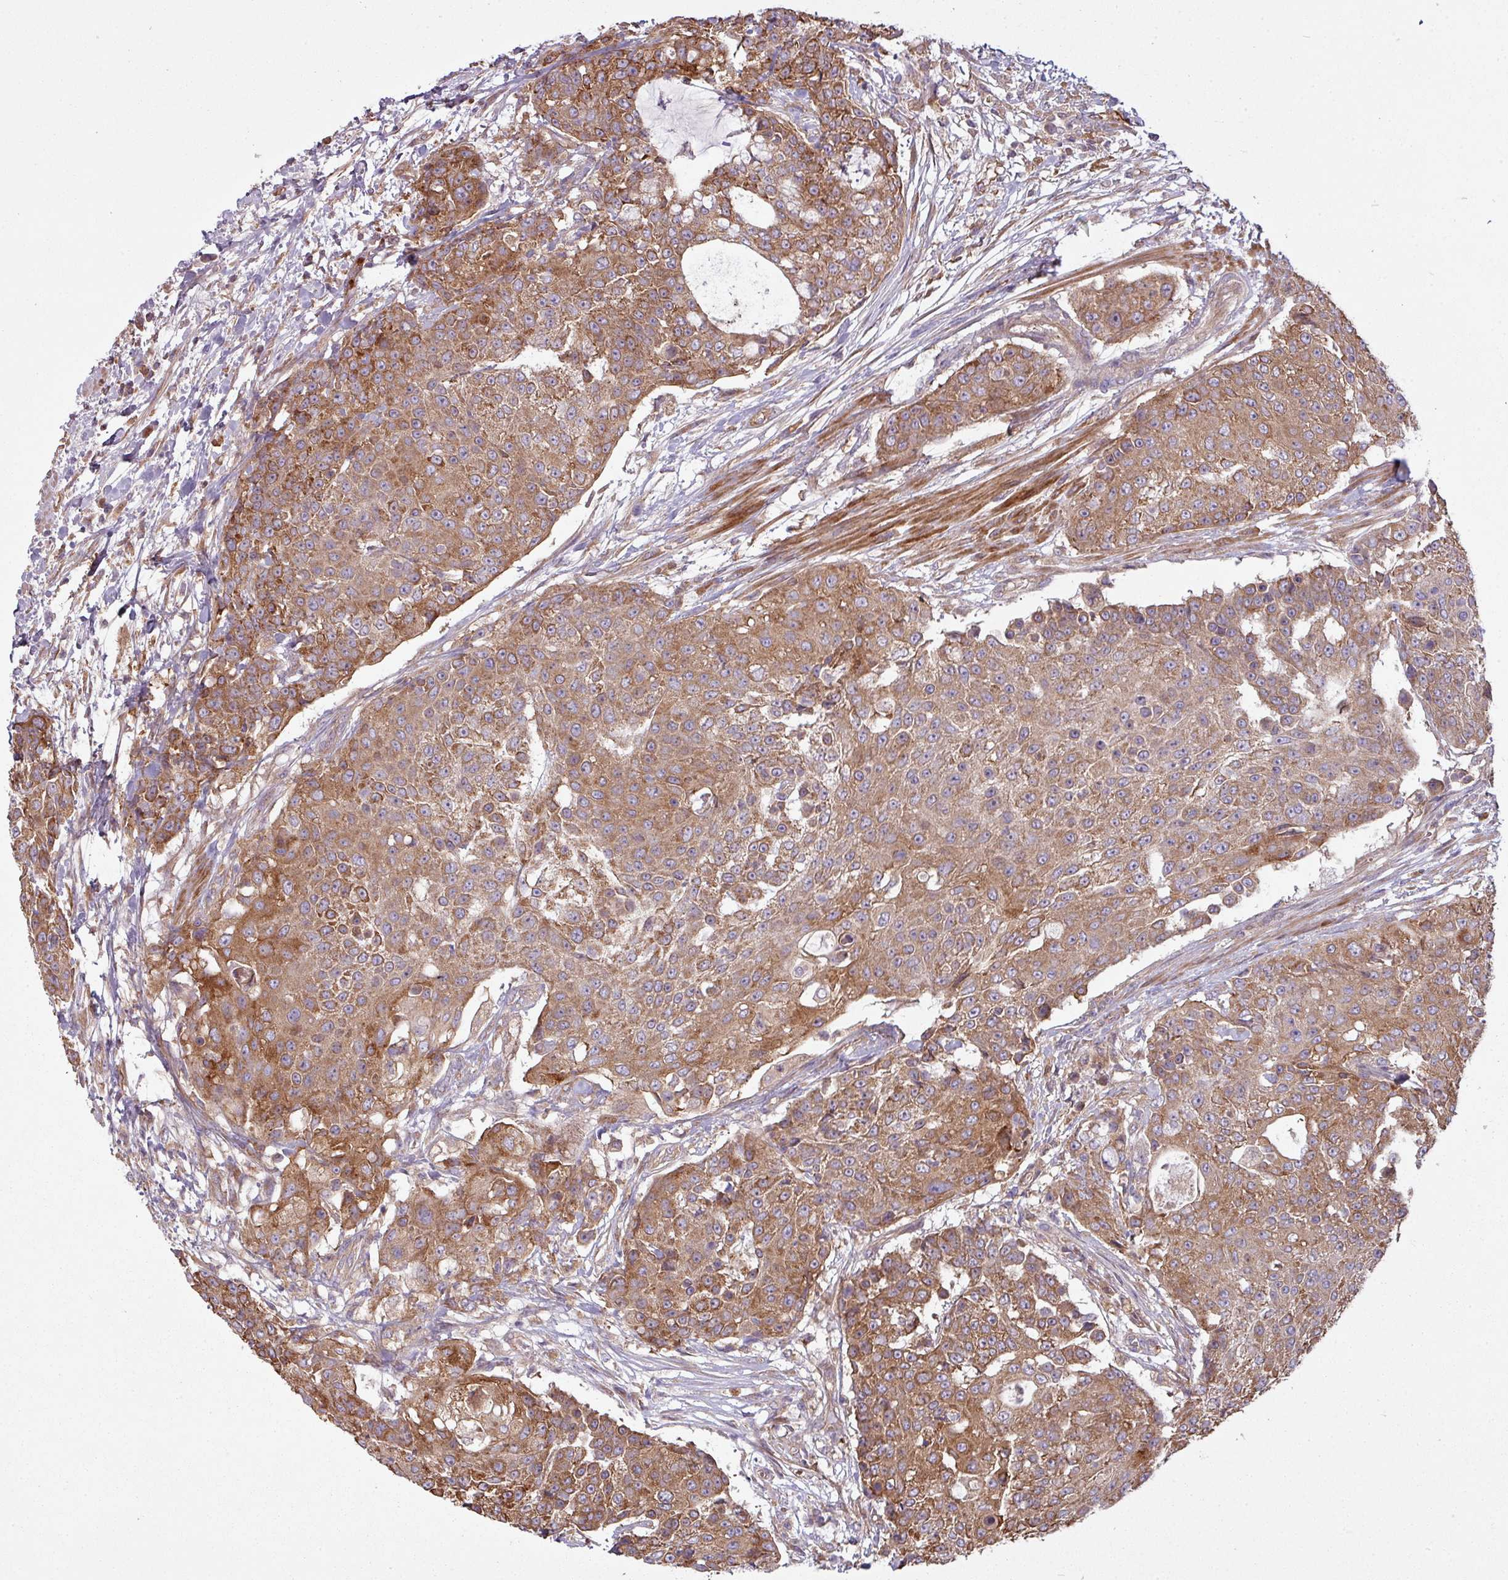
{"staining": {"intensity": "moderate", "quantity": ">75%", "location": "cytoplasmic/membranous"}, "tissue": "urothelial cancer", "cell_type": "Tumor cells", "image_type": "cancer", "snomed": [{"axis": "morphology", "description": "Urothelial carcinoma, High grade"}, {"axis": "topography", "description": "Urinary bladder"}], "caption": "Immunohistochemistry (IHC) (DAB (3,3'-diaminobenzidine)) staining of urothelial cancer shows moderate cytoplasmic/membranous protein staining in approximately >75% of tumor cells.", "gene": "SNRNP25", "patient": {"sex": "female", "age": 63}}